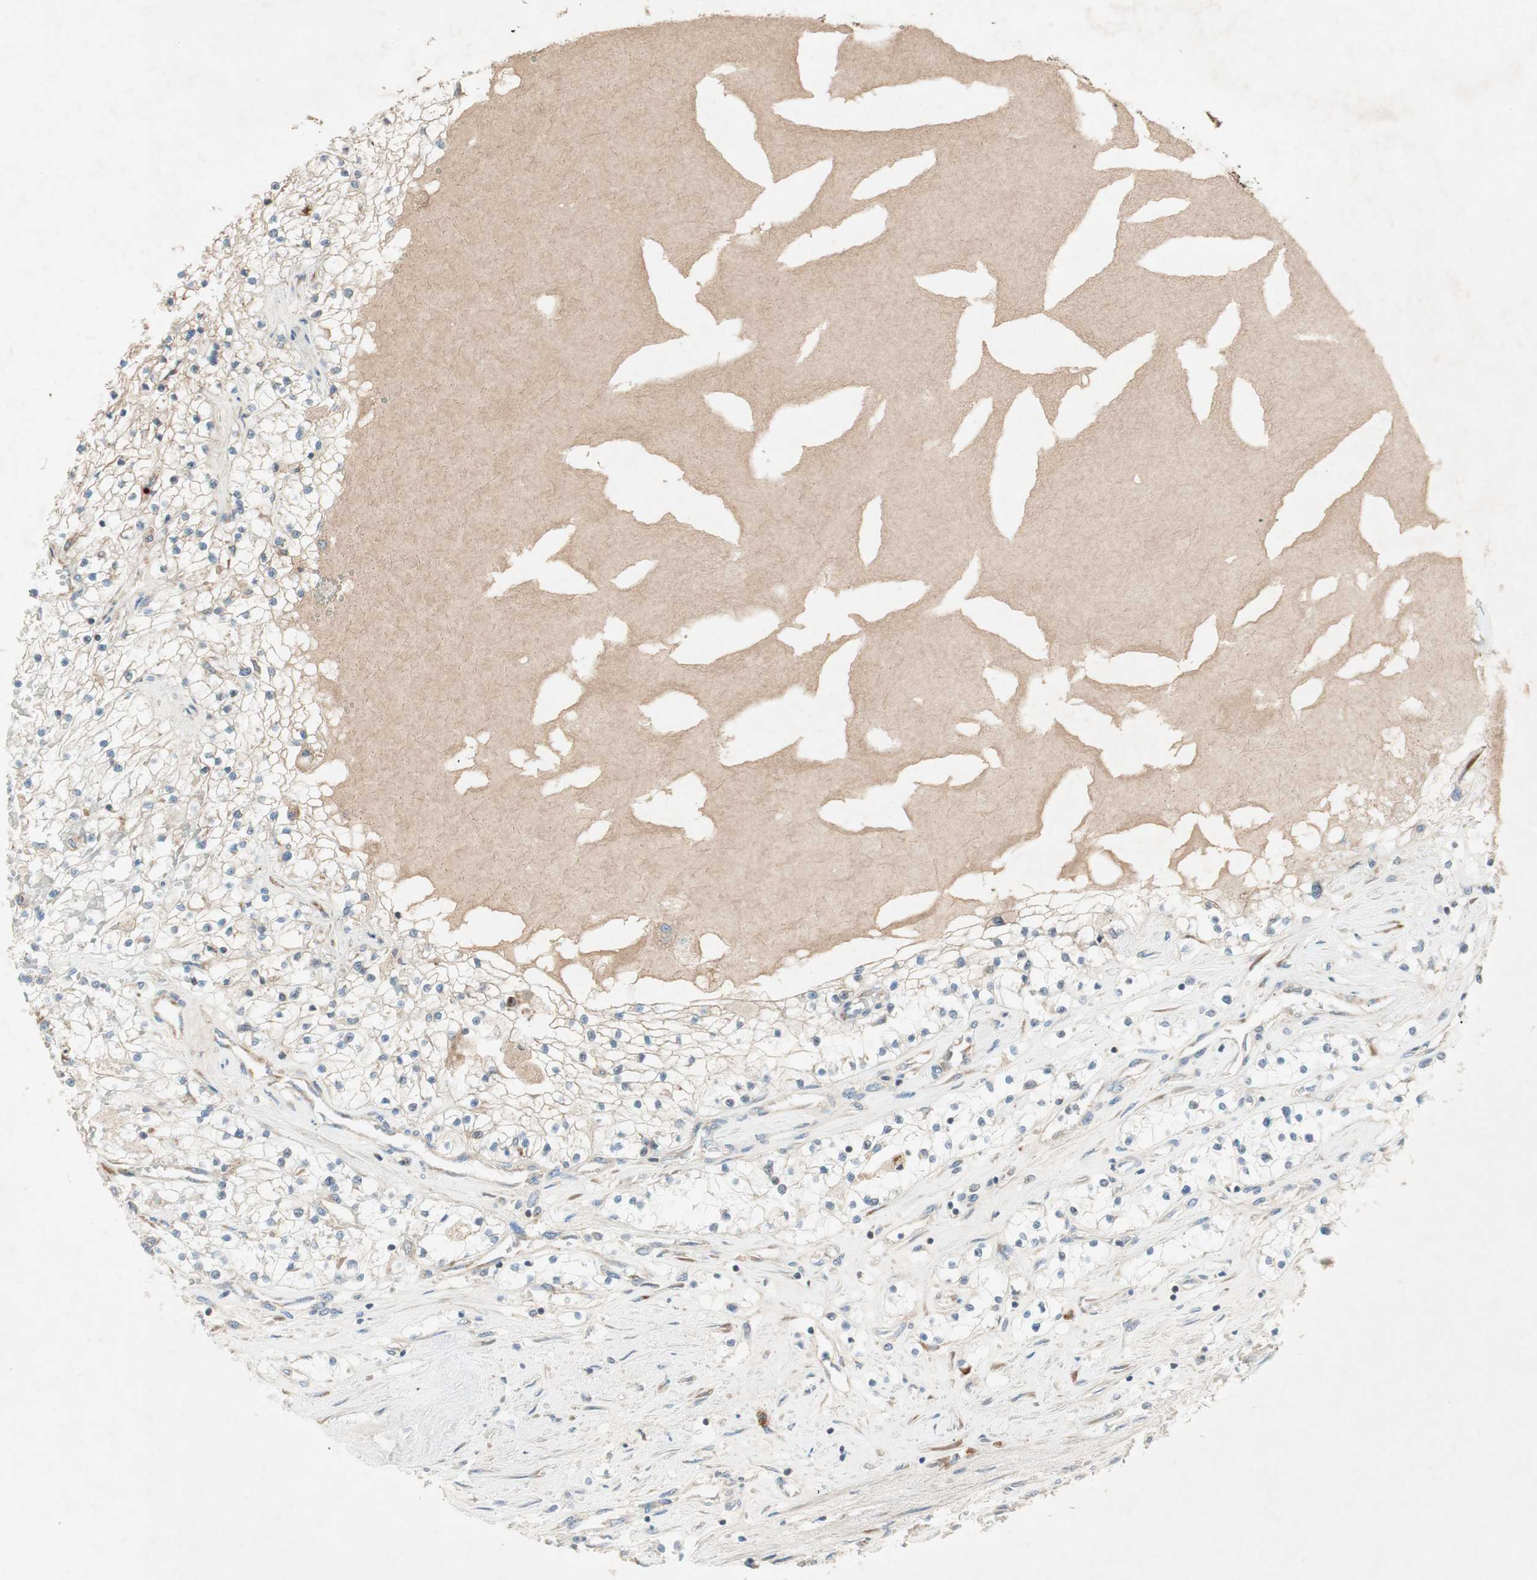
{"staining": {"intensity": "weak", "quantity": "25%-75%", "location": "cytoplasmic/membranous"}, "tissue": "renal cancer", "cell_type": "Tumor cells", "image_type": "cancer", "snomed": [{"axis": "morphology", "description": "Adenocarcinoma, NOS"}, {"axis": "topography", "description": "Kidney"}], "caption": "The image exhibits immunohistochemical staining of adenocarcinoma (renal). There is weak cytoplasmic/membranous staining is seen in approximately 25%-75% of tumor cells.", "gene": "RPL23", "patient": {"sex": "male", "age": 68}}